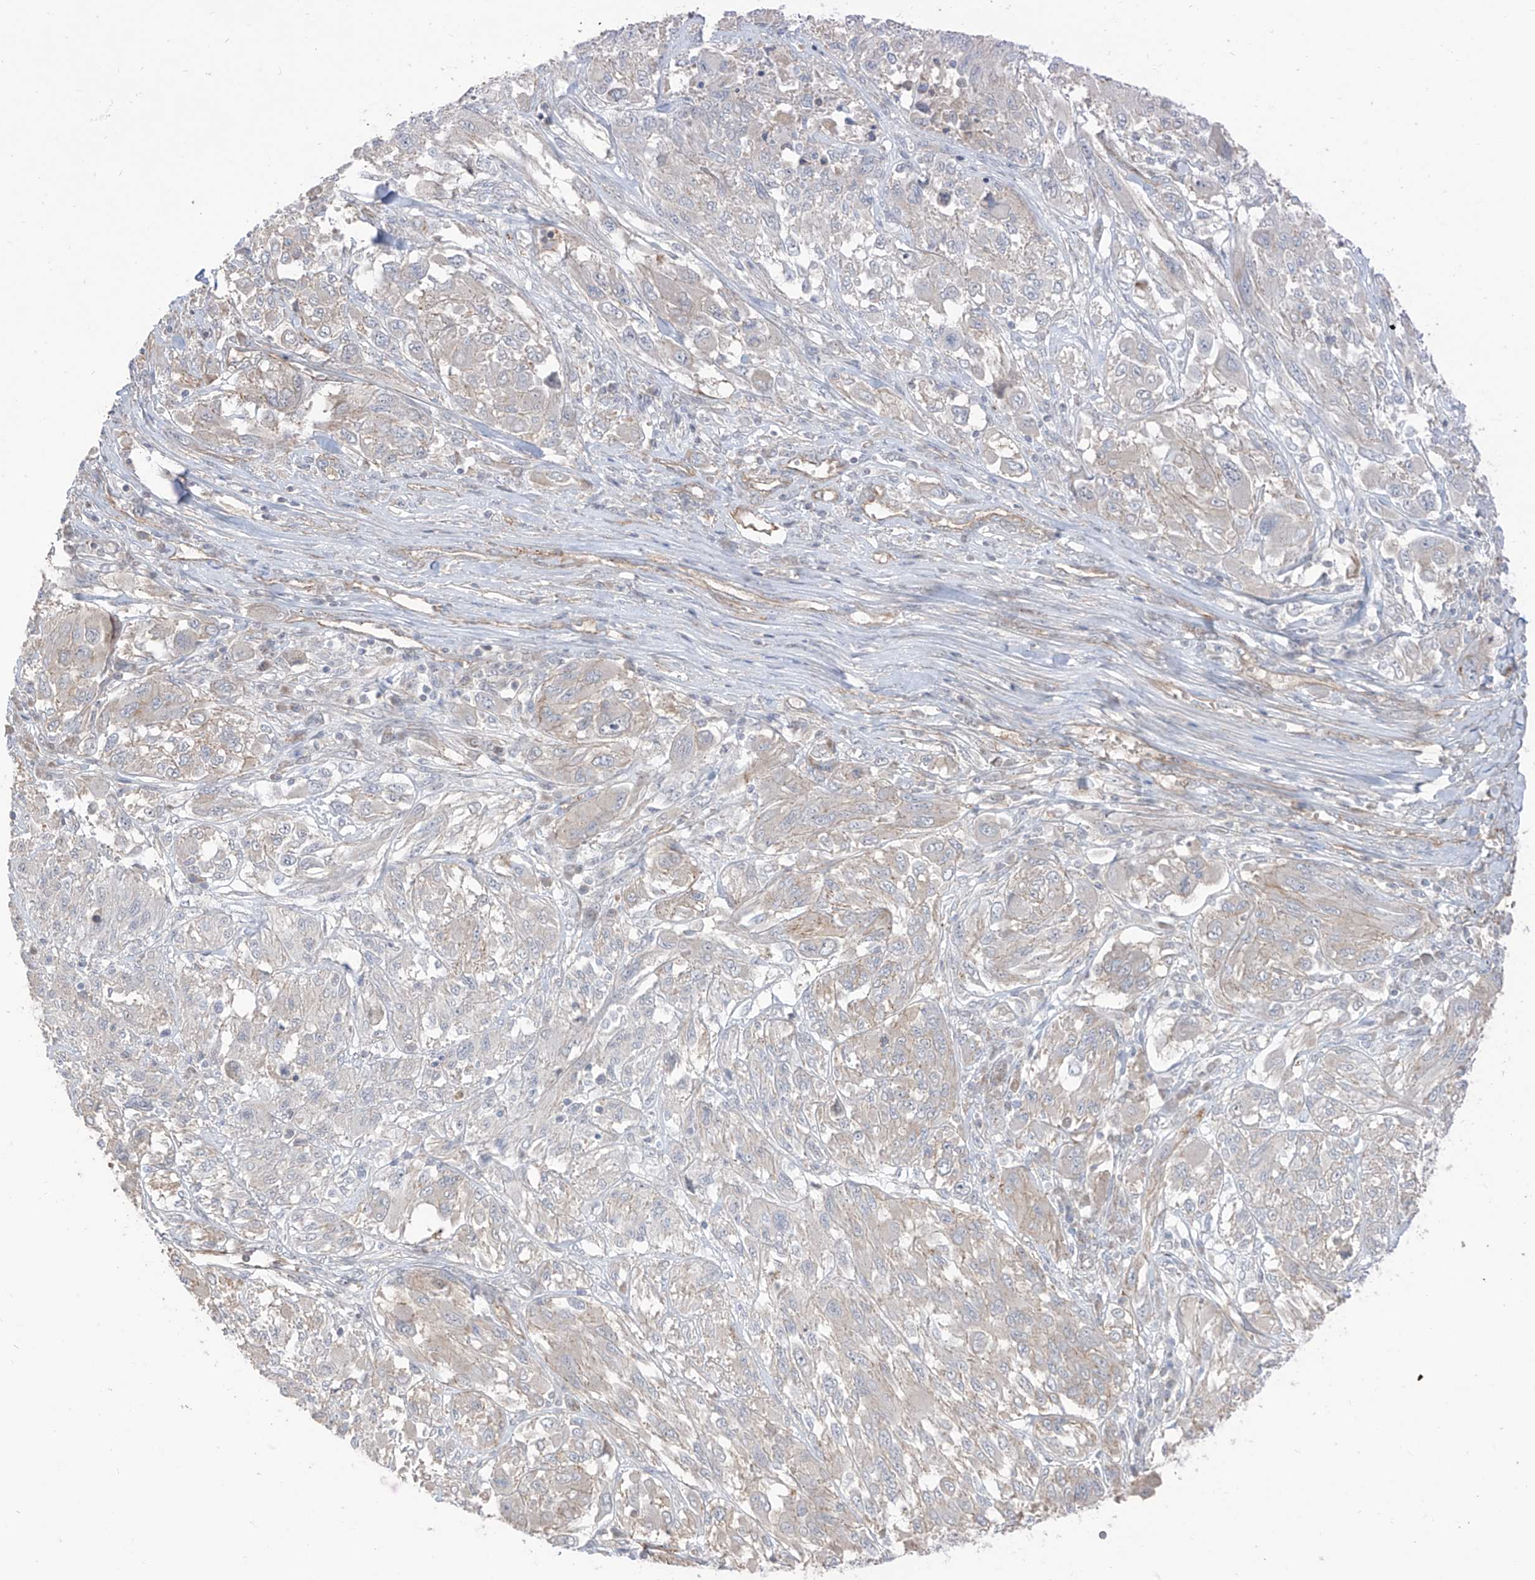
{"staining": {"intensity": "negative", "quantity": "none", "location": "none"}, "tissue": "melanoma", "cell_type": "Tumor cells", "image_type": "cancer", "snomed": [{"axis": "morphology", "description": "Malignant melanoma, NOS"}, {"axis": "topography", "description": "Skin"}], "caption": "A photomicrograph of human malignant melanoma is negative for staining in tumor cells.", "gene": "EPHX4", "patient": {"sex": "female", "age": 91}}